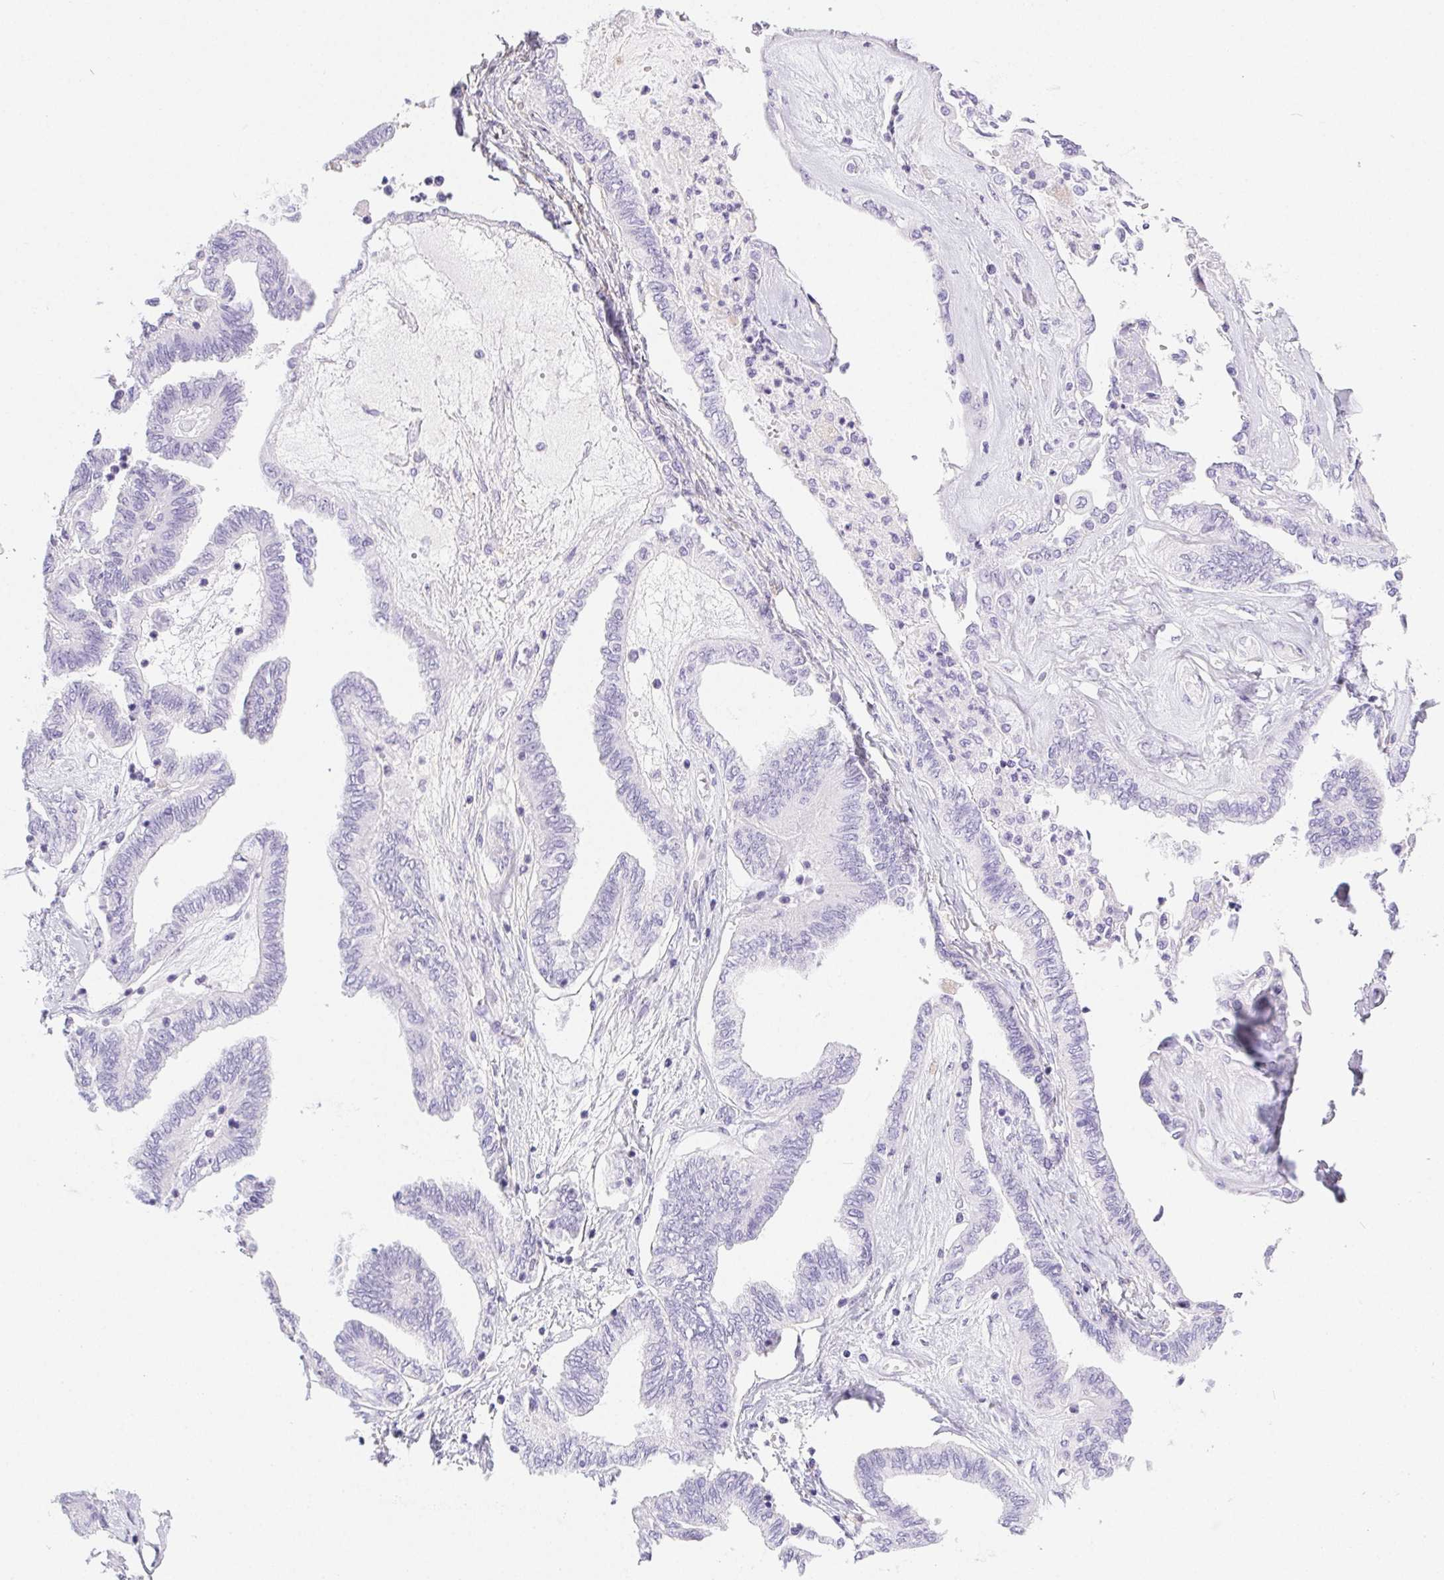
{"staining": {"intensity": "negative", "quantity": "none", "location": "none"}, "tissue": "ovarian cancer", "cell_type": "Tumor cells", "image_type": "cancer", "snomed": [{"axis": "morphology", "description": "Carcinoma, endometroid"}, {"axis": "topography", "description": "Ovary"}], "caption": "An immunohistochemistry (IHC) histopathology image of ovarian cancer is shown. There is no staining in tumor cells of ovarian cancer.", "gene": "PNLIP", "patient": {"sex": "female", "age": 70}}